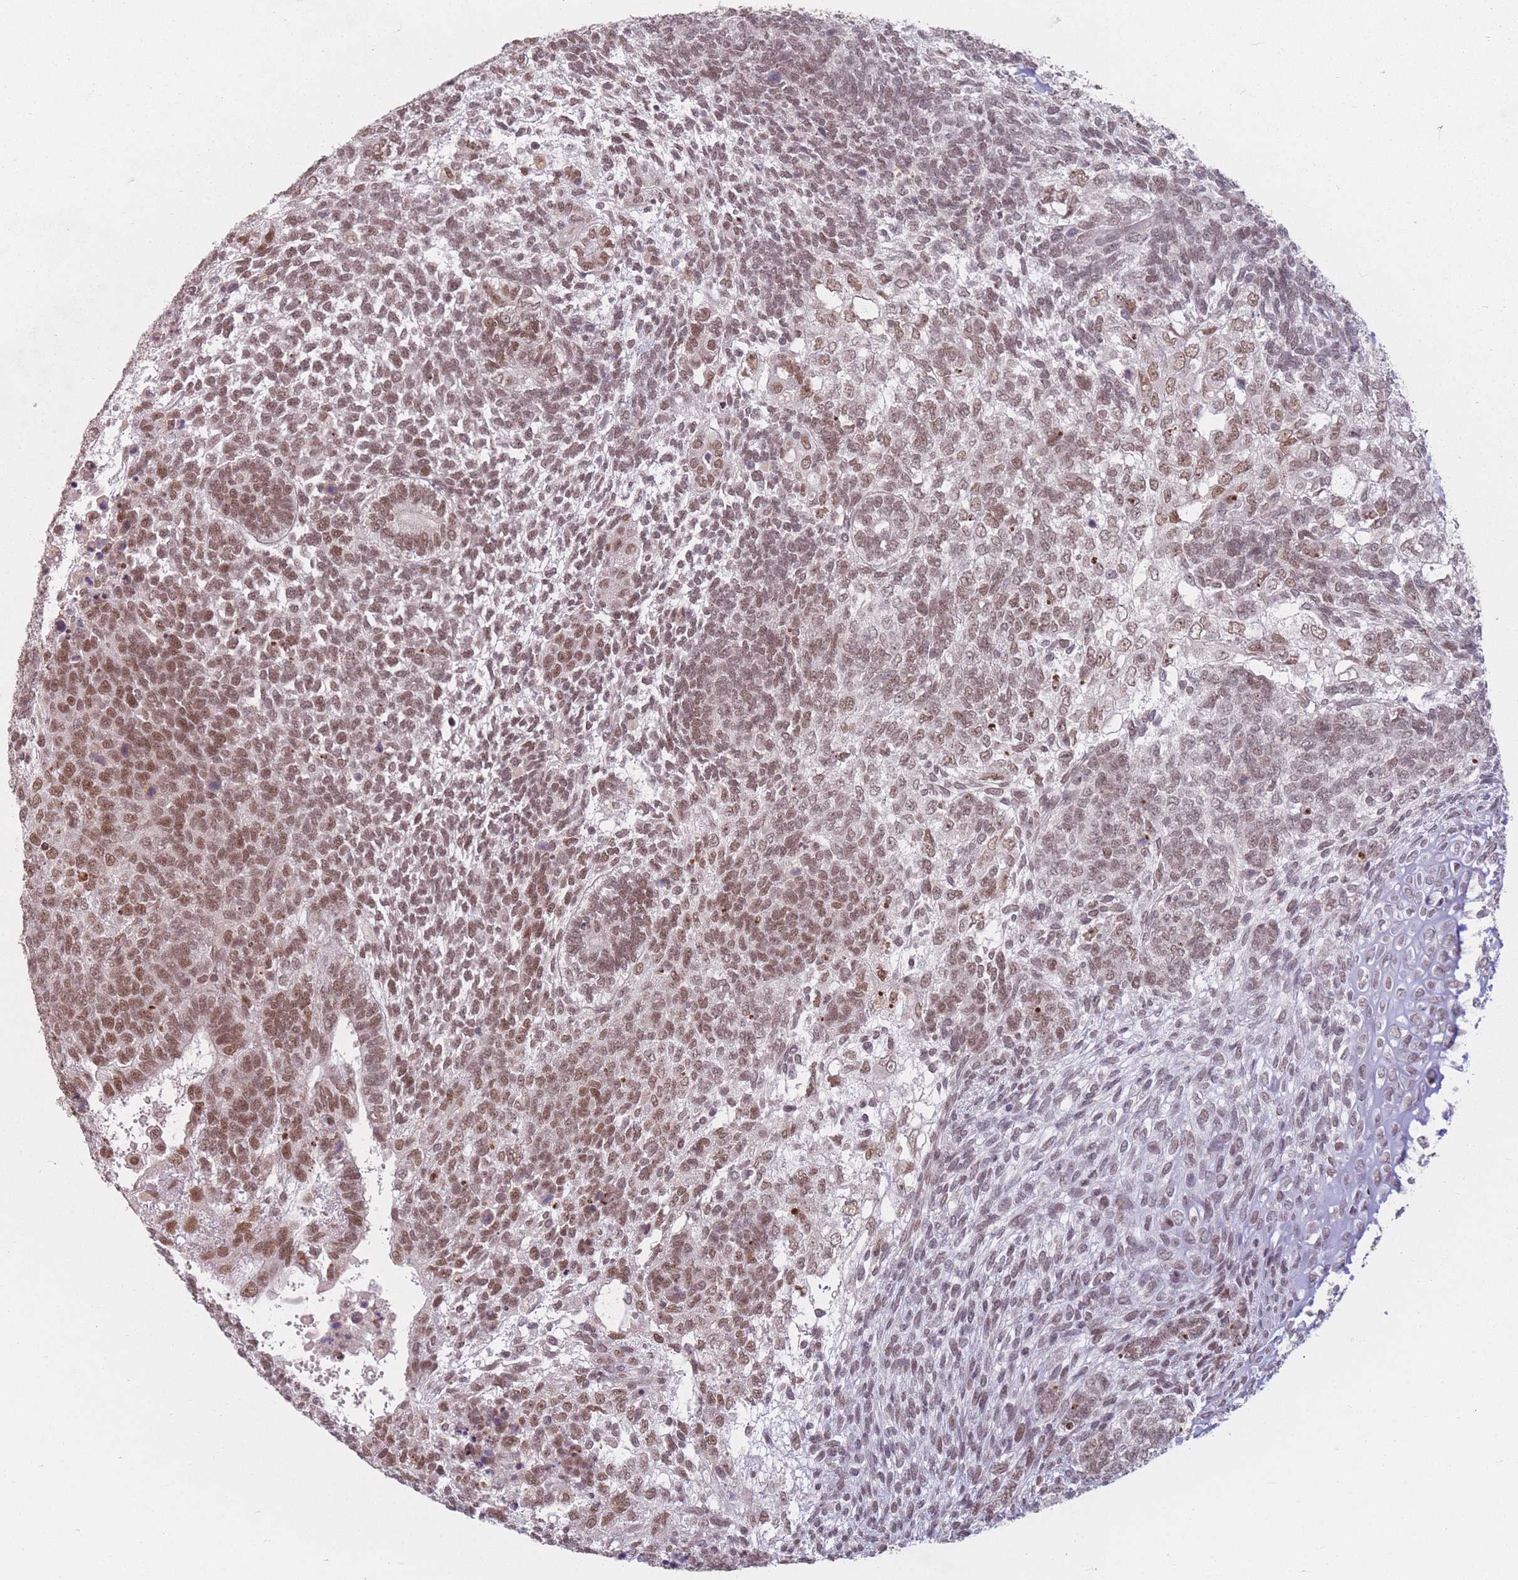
{"staining": {"intensity": "moderate", "quantity": ">75%", "location": "nuclear"}, "tissue": "testis cancer", "cell_type": "Tumor cells", "image_type": "cancer", "snomed": [{"axis": "morphology", "description": "Carcinoma, Embryonal, NOS"}, {"axis": "topography", "description": "Testis"}], "caption": "Protein staining of testis embryonal carcinoma tissue demonstrates moderate nuclear staining in approximately >75% of tumor cells. (Brightfield microscopy of DAB IHC at high magnification).", "gene": "SUPT6H", "patient": {"sex": "male", "age": 23}}